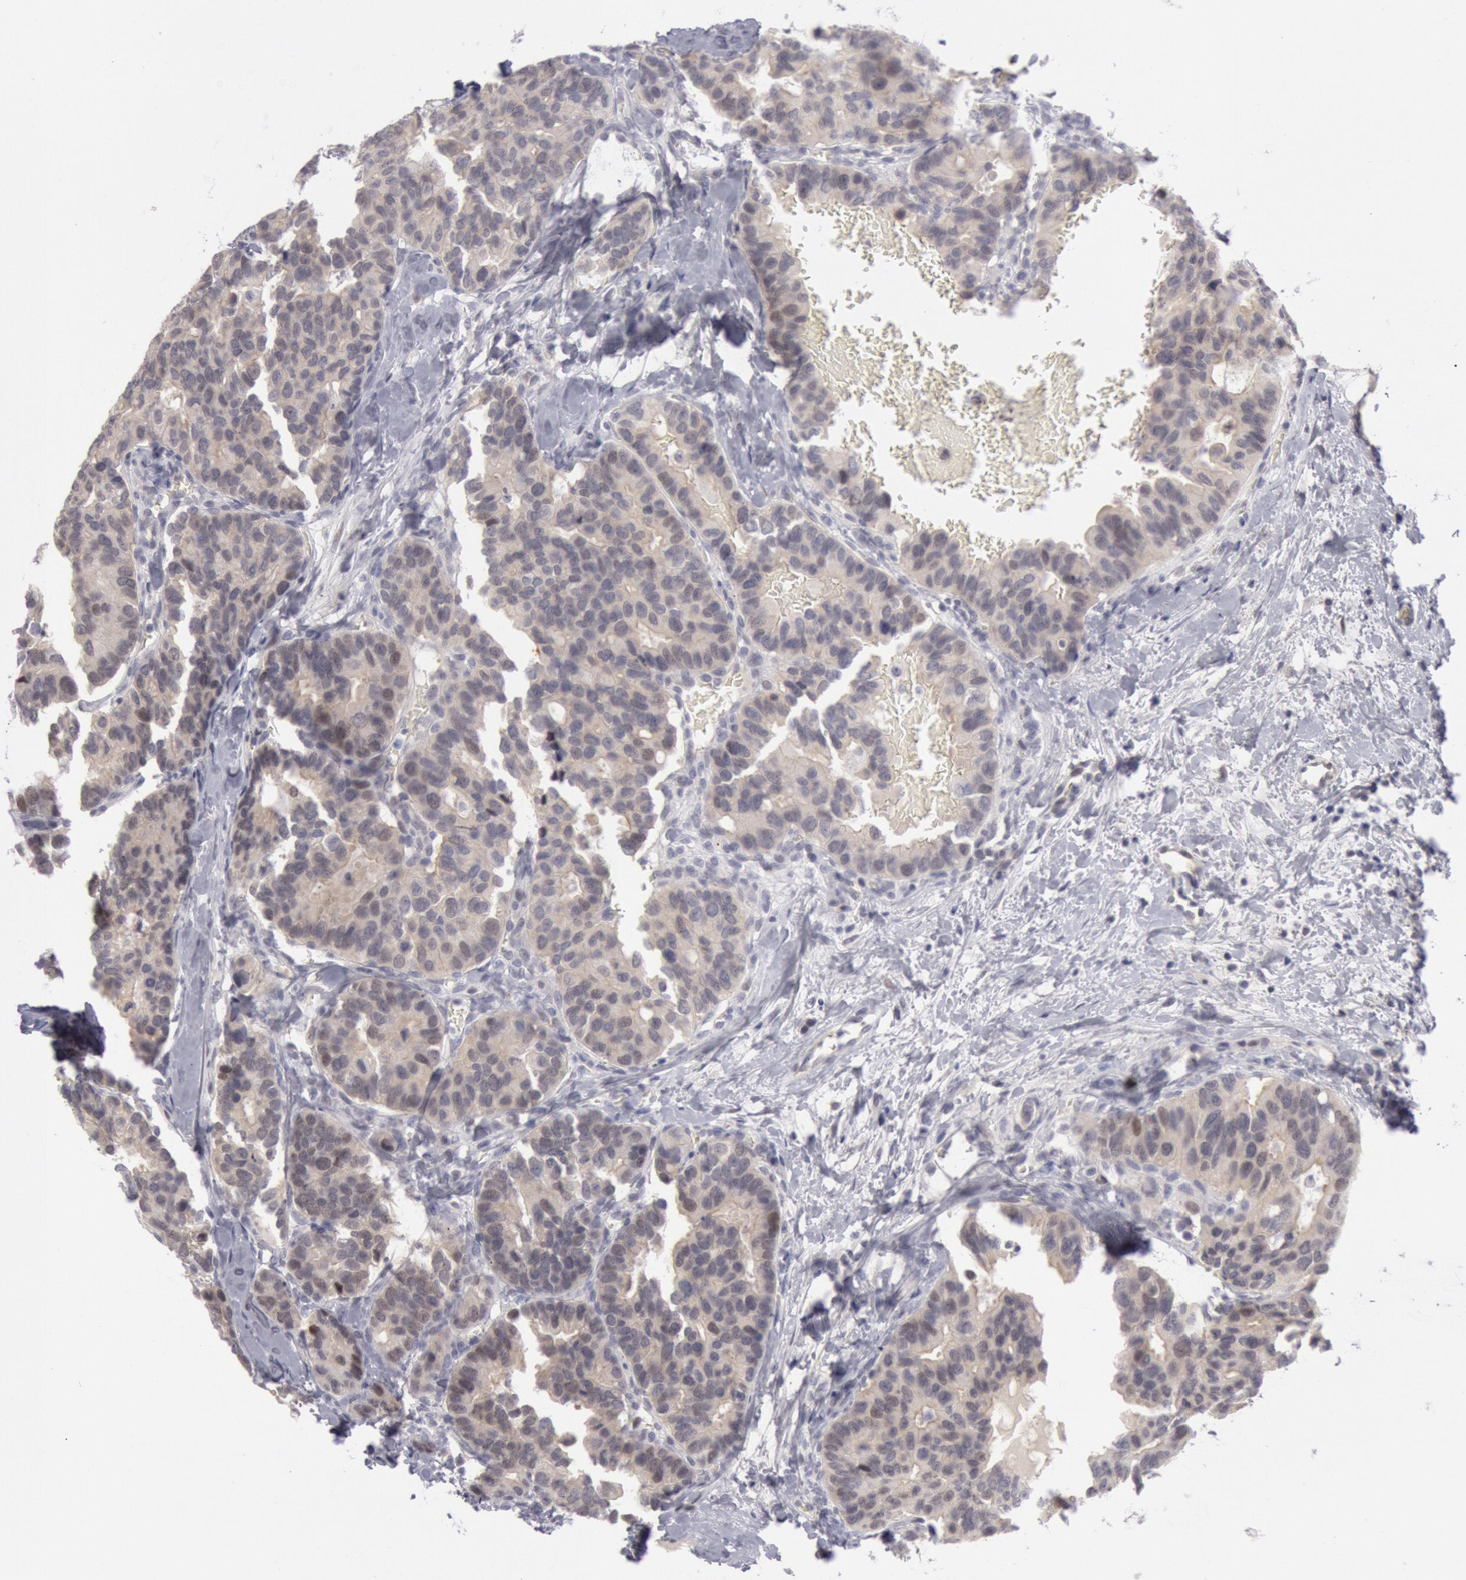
{"staining": {"intensity": "weak", "quantity": ">75%", "location": "cytoplasmic/membranous"}, "tissue": "breast cancer", "cell_type": "Tumor cells", "image_type": "cancer", "snomed": [{"axis": "morphology", "description": "Duct carcinoma"}, {"axis": "topography", "description": "Breast"}], "caption": "Intraductal carcinoma (breast) stained for a protein exhibits weak cytoplasmic/membranous positivity in tumor cells.", "gene": "JOSD1", "patient": {"sex": "female", "age": 69}}